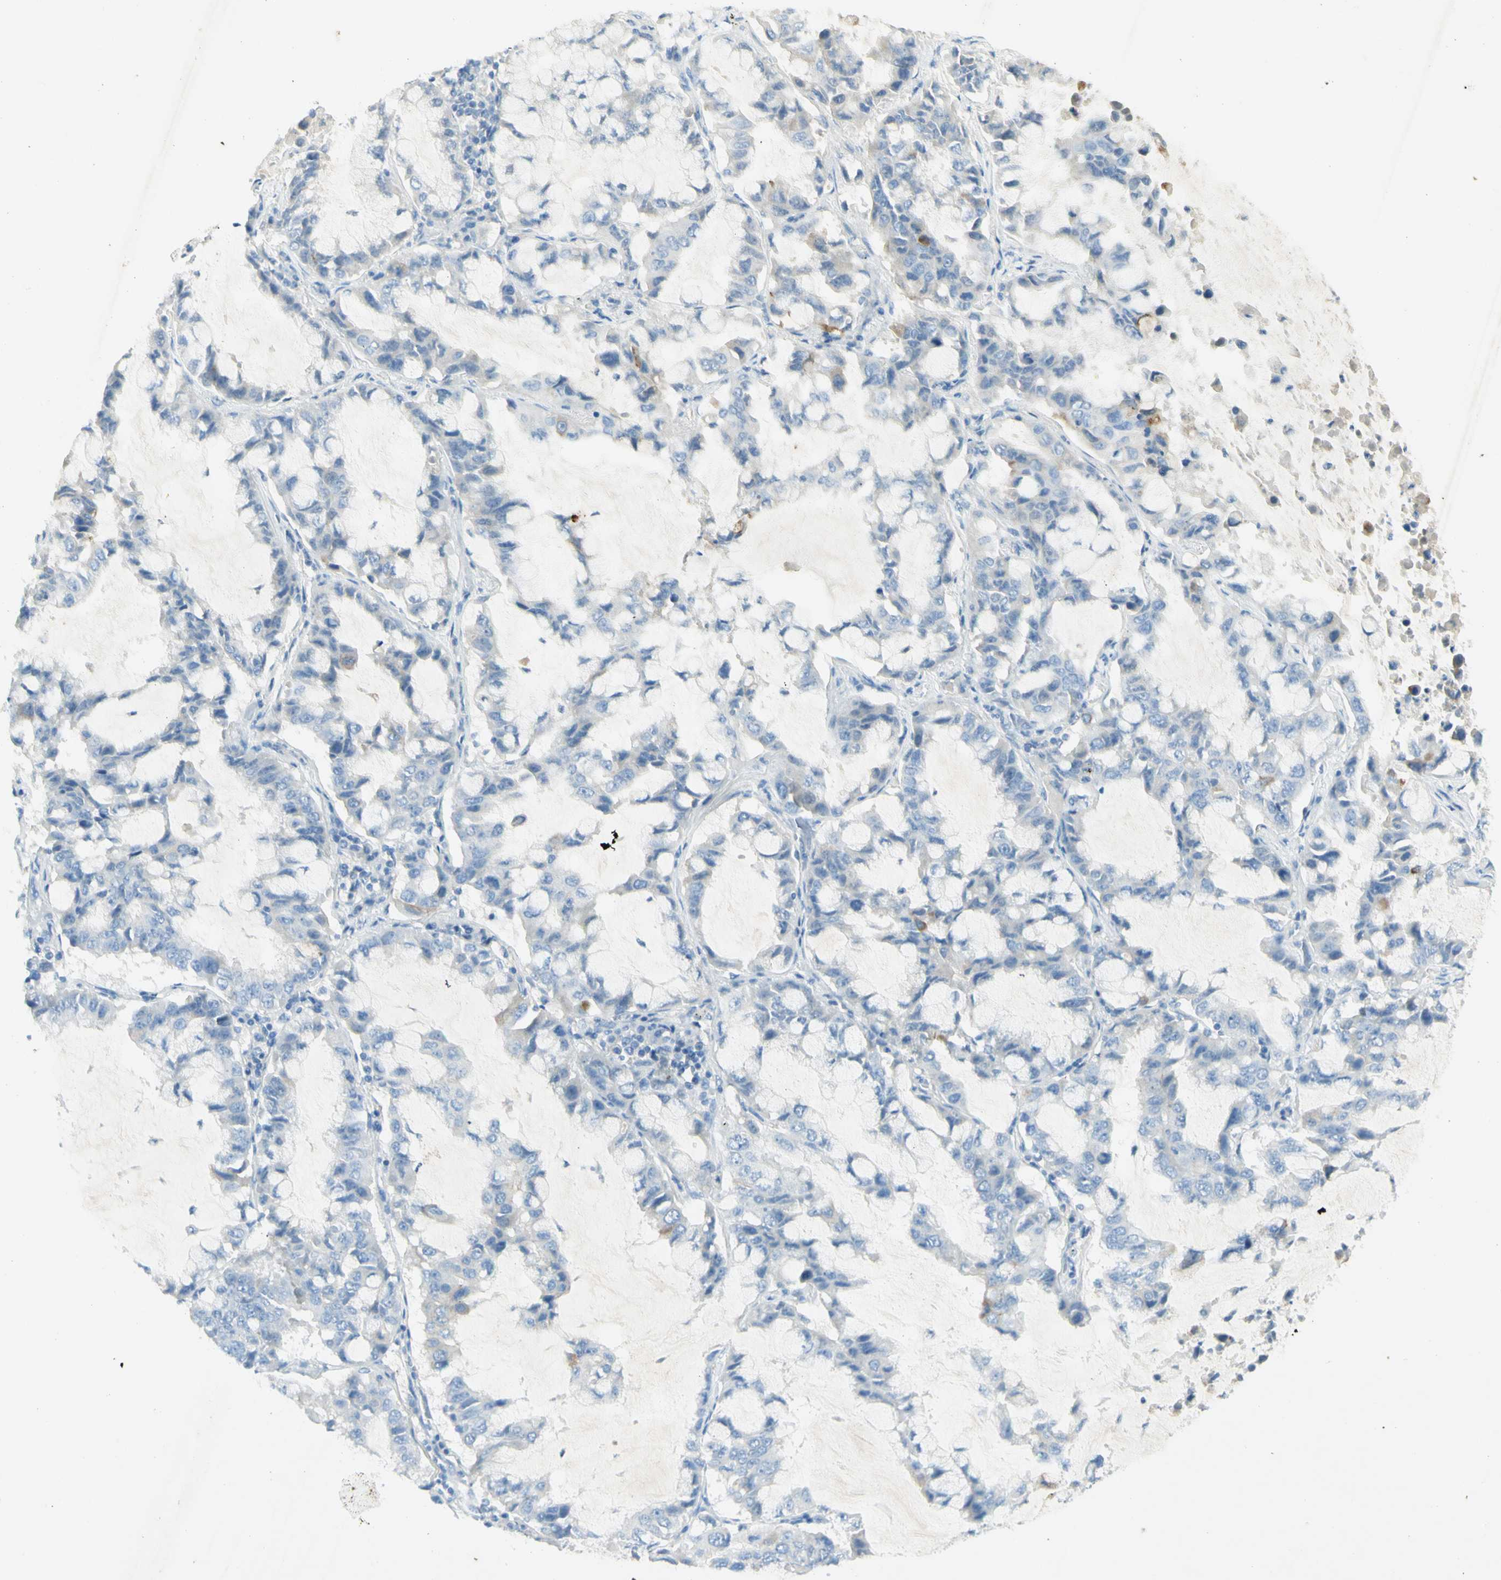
{"staining": {"intensity": "weak", "quantity": "<25%", "location": "cytoplasmic/membranous"}, "tissue": "lung cancer", "cell_type": "Tumor cells", "image_type": "cancer", "snomed": [{"axis": "morphology", "description": "Adenocarcinoma, NOS"}, {"axis": "topography", "description": "Lung"}], "caption": "Image shows no significant protein staining in tumor cells of lung adenocarcinoma. Brightfield microscopy of IHC stained with DAB (3,3'-diaminobenzidine) (brown) and hematoxylin (blue), captured at high magnification.", "gene": "GDF15", "patient": {"sex": "male", "age": 64}}